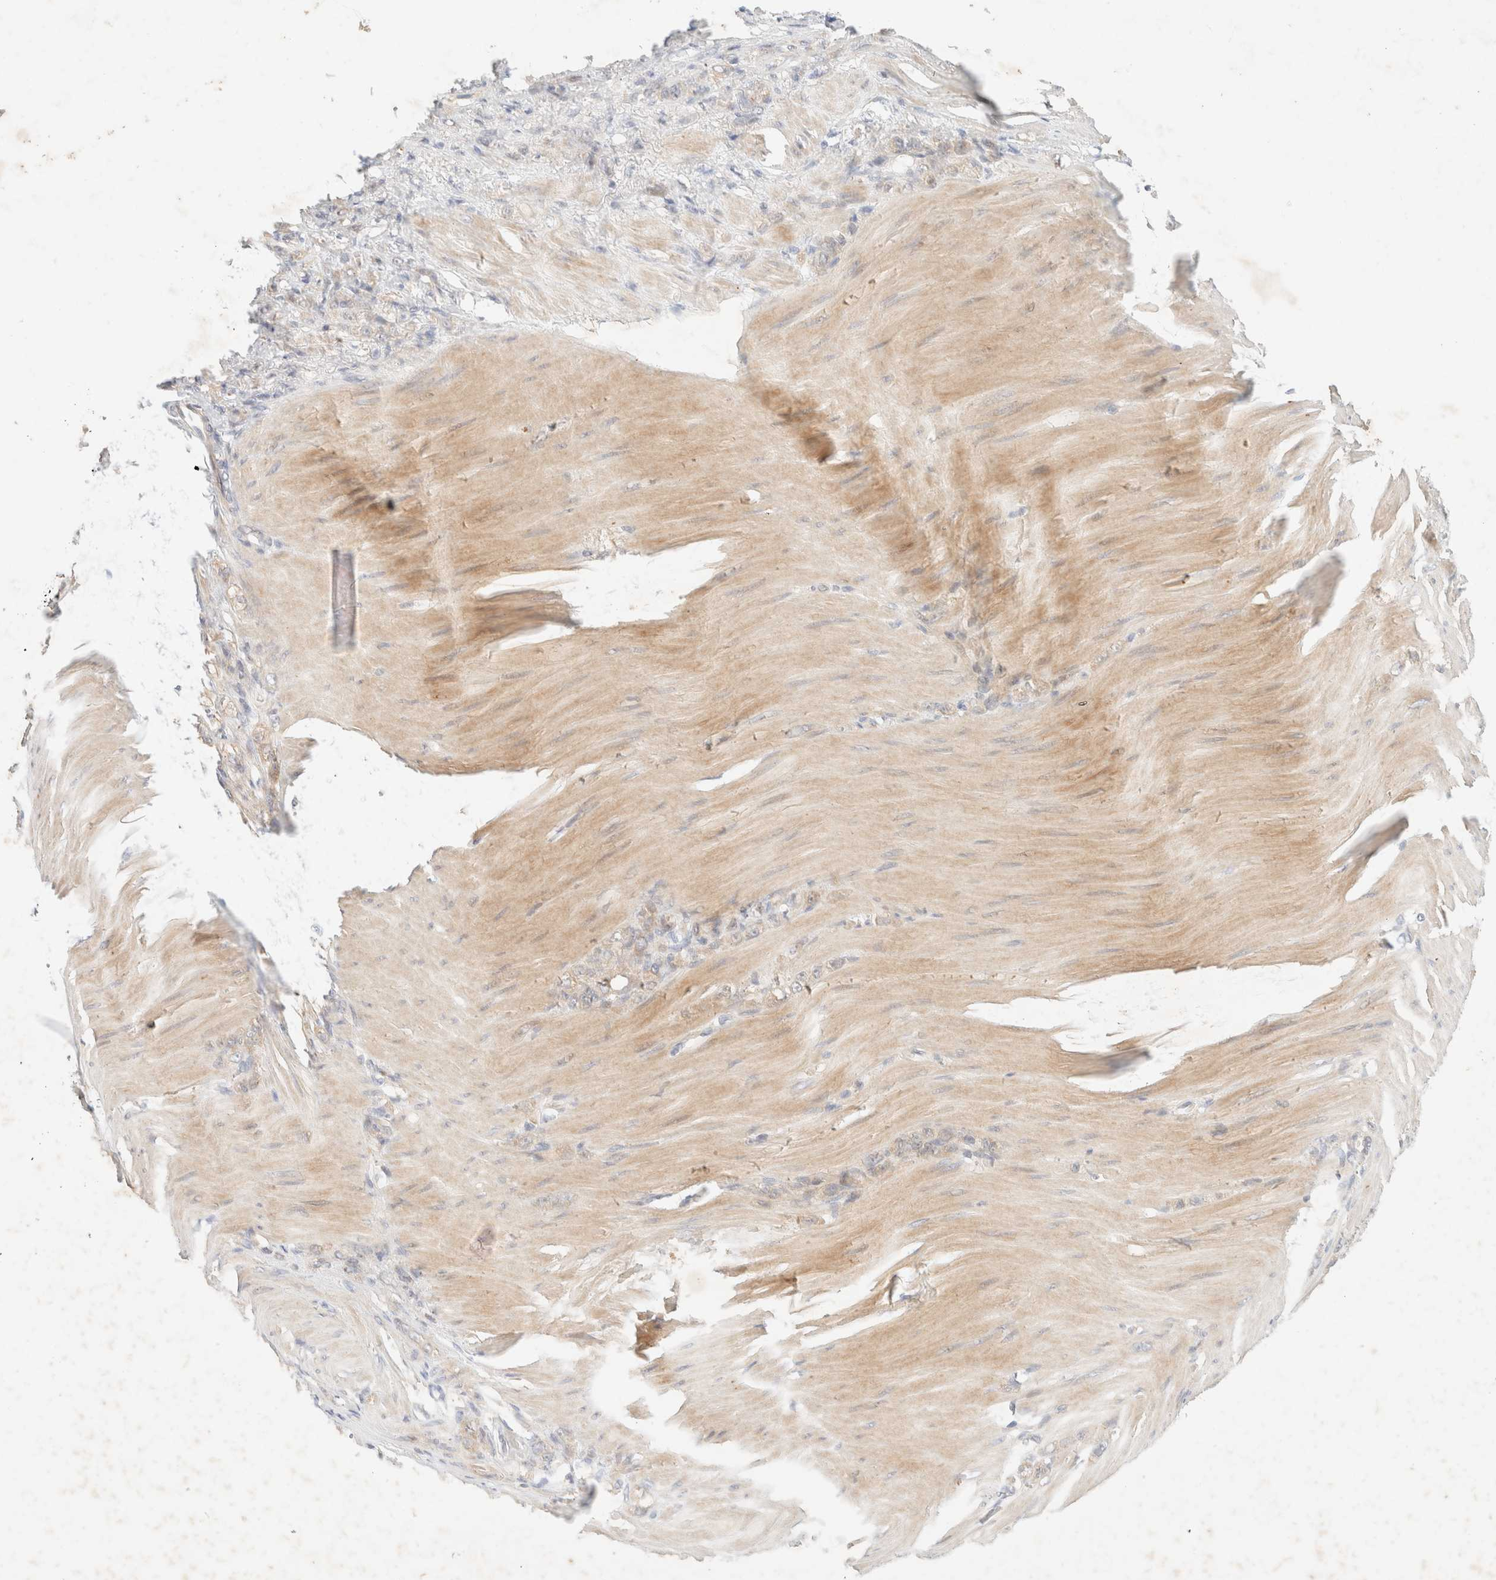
{"staining": {"intensity": "weak", "quantity": "25%-75%", "location": "cytoplasmic/membranous"}, "tissue": "stomach cancer", "cell_type": "Tumor cells", "image_type": "cancer", "snomed": [{"axis": "morphology", "description": "Normal tissue, NOS"}, {"axis": "morphology", "description": "Adenocarcinoma, NOS"}, {"axis": "topography", "description": "Stomach"}], "caption": "Human stomach cancer stained with a brown dye demonstrates weak cytoplasmic/membranous positive expression in approximately 25%-75% of tumor cells.", "gene": "SGSM2", "patient": {"sex": "male", "age": 82}}